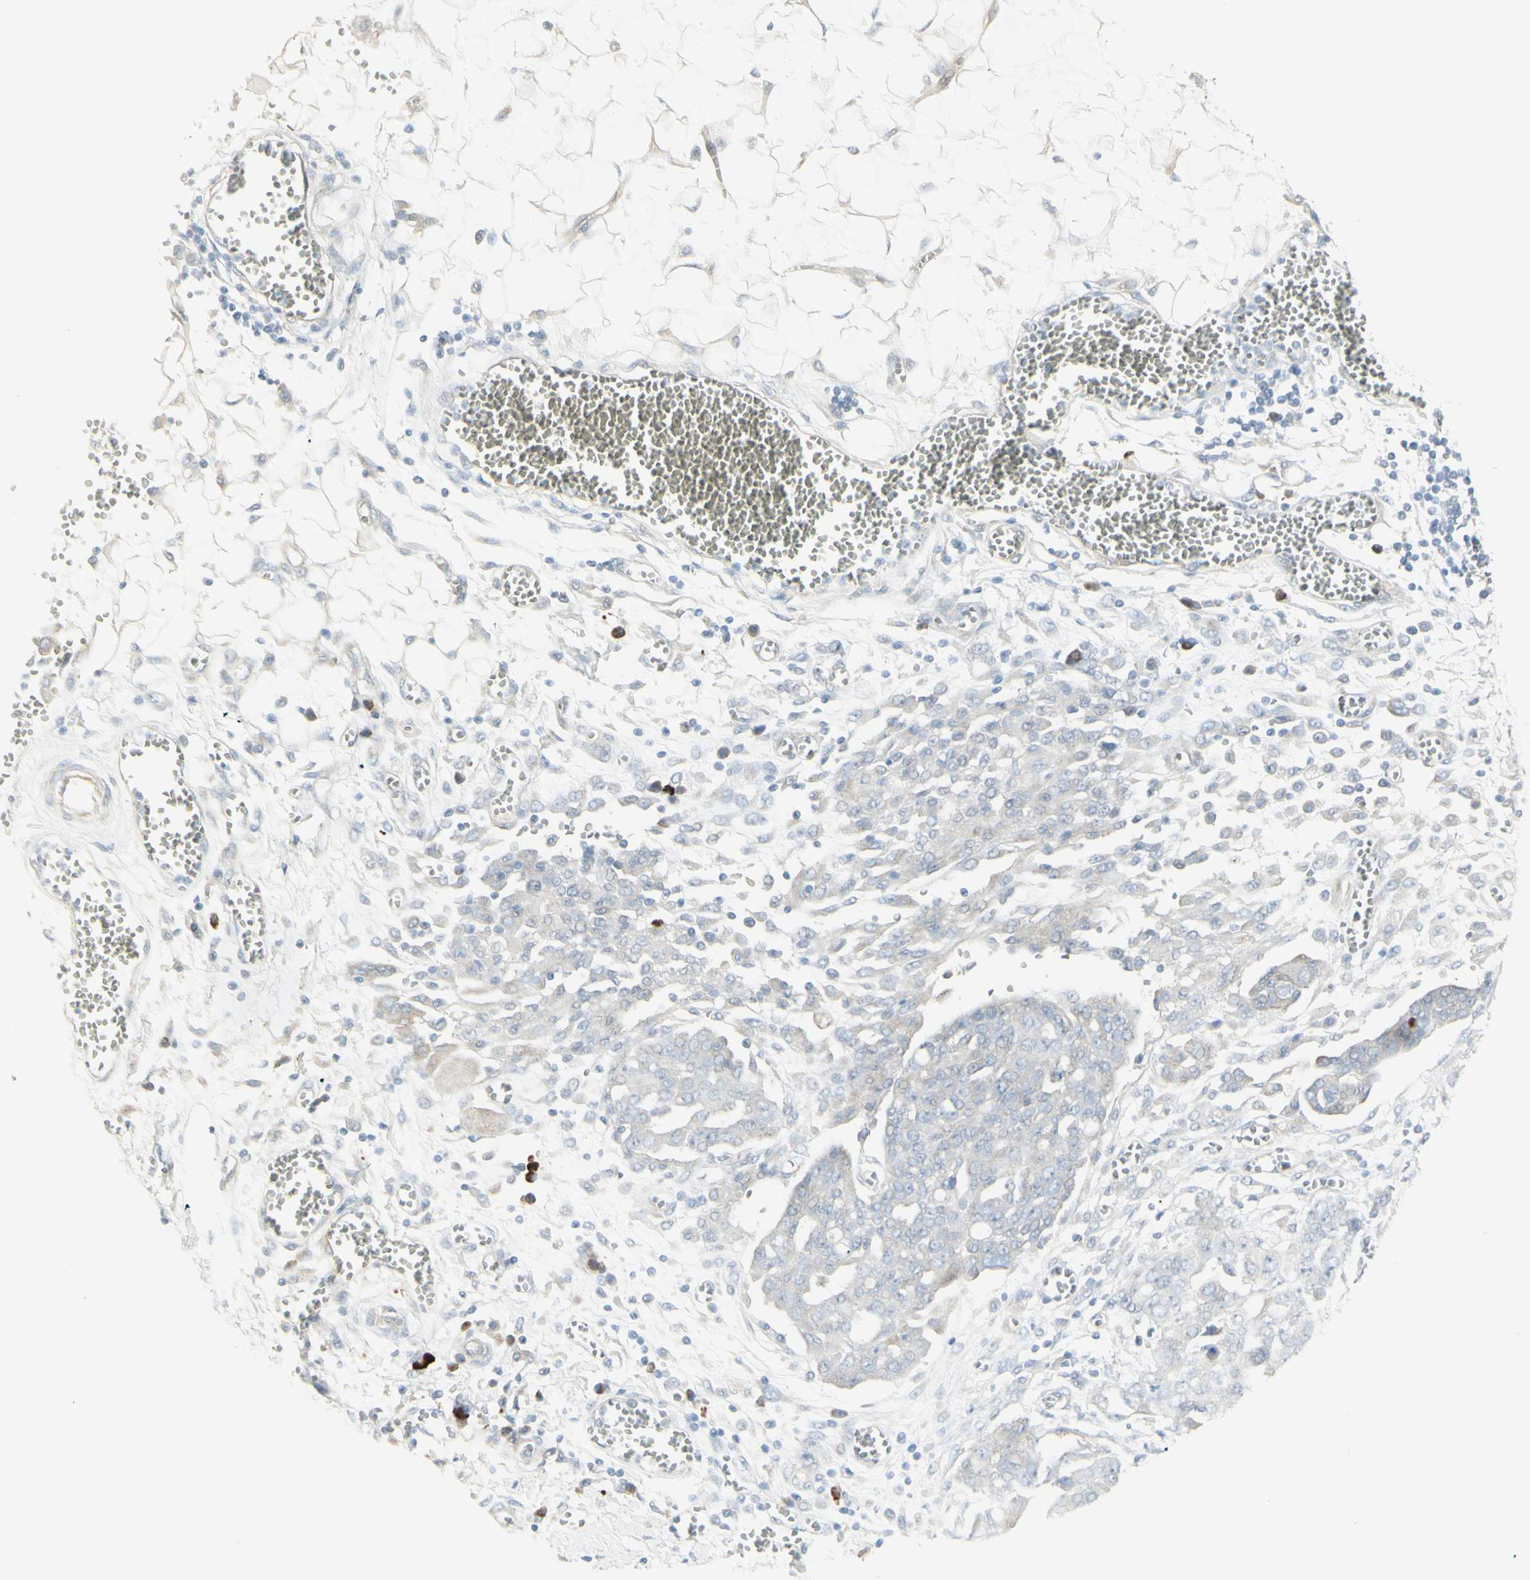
{"staining": {"intensity": "negative", "quantity": "none", "location": "none"}, "tissue": "ovarian cancer", "cell_type": "Tumor cells", "image_type": "cancer", "snomed": [{"axis": "morphology", "description": "Cystadenocarcinoma, serous, NOS"}, {"axis": "topography", "description": "Soft tissue"}, {"axis": "topography", "description": "Ovary"}], "caption": "An immunohistochemistry (IHC) micrograph of serous cystadenocarcinoma (ovarian) is shown. There is no staining in tumor cells of serous cystadenocarcinoma (ovarian).", "gene": "NDST4", "patient": {"sex": "female", "age": 57}}